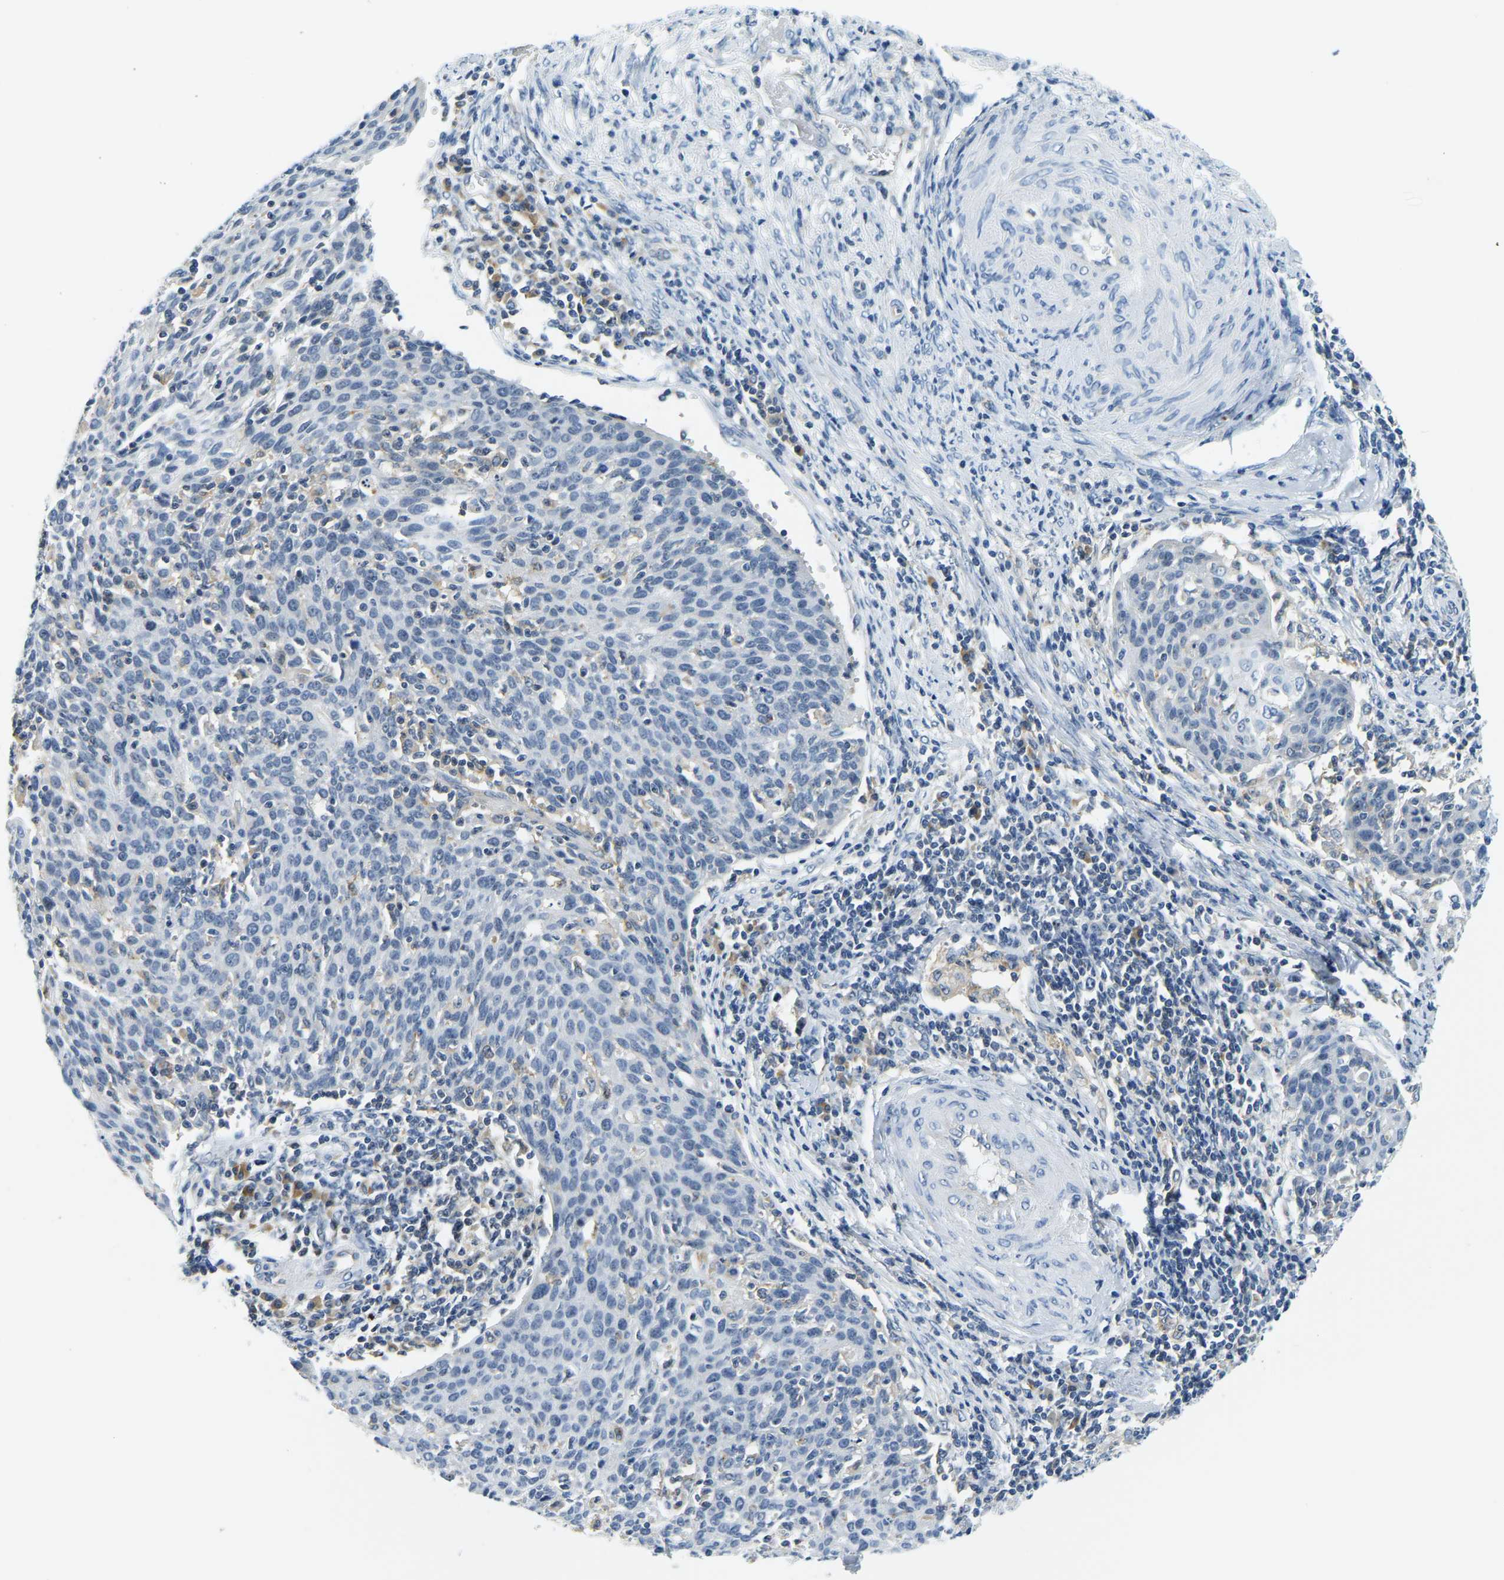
{"staining": {"intensity": "negative", "quantity": "none", "location": "none"}, "tissue": "cervical cancer", "cell_type": "Tumor cells", "image_type": "cancer", "snomed": [{"axis": "morphology", "description": "Squamous cell carcinoma, NOS"}, {"axis": "topography", "description": "Cervix"}], "caption": "This is a image of immunohistochemistry (IHC) staining of cervical squamous cell carcinoma, which shows no staining in tumor cells.", "gene": "RRP1", "patient": {"sex": "female", "age": 38}}